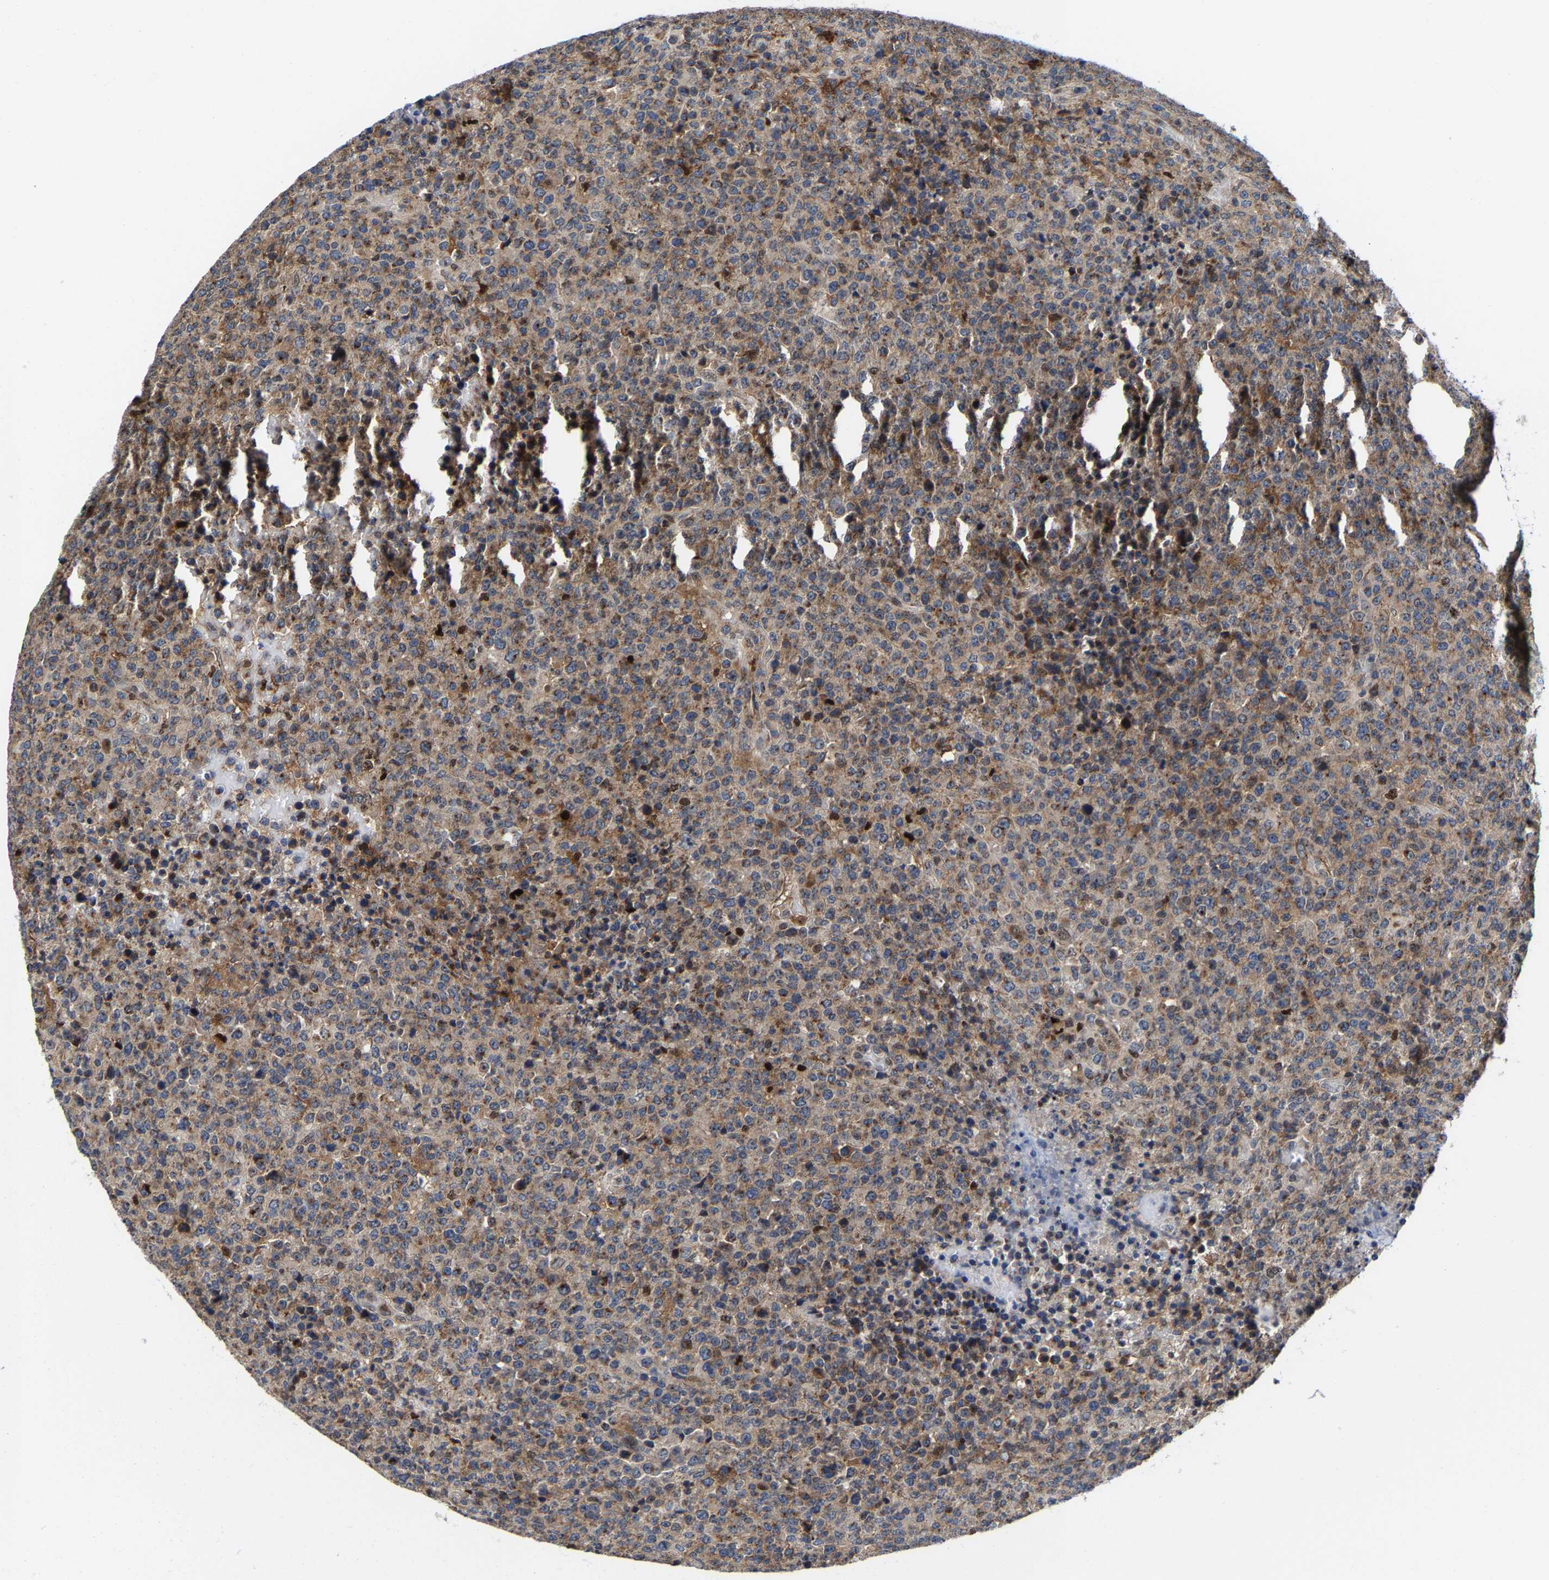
{"staining": {"intensity": "moderate", "quantity": "<25%", "location": "cytoplasmic/membranous"}, "tissue": "lymphoma", "cell_type": "Tumor cells", "image_type": "cancer", "snomed": [{"axis": "morphology", "description": "Malignant lymphoma, non-Hodgkin's type, High grade"}, {"axis": "topography", "description": "Lymph node"}], "caption": "This is an image of immunohistochemistry (IHC) staining of lymphoma, which shows moderate staining in the cytoplasmic/membranous of tumor cells.", "gene": "PFKFB3", "patient": {"sex": "male", "age": 13}}